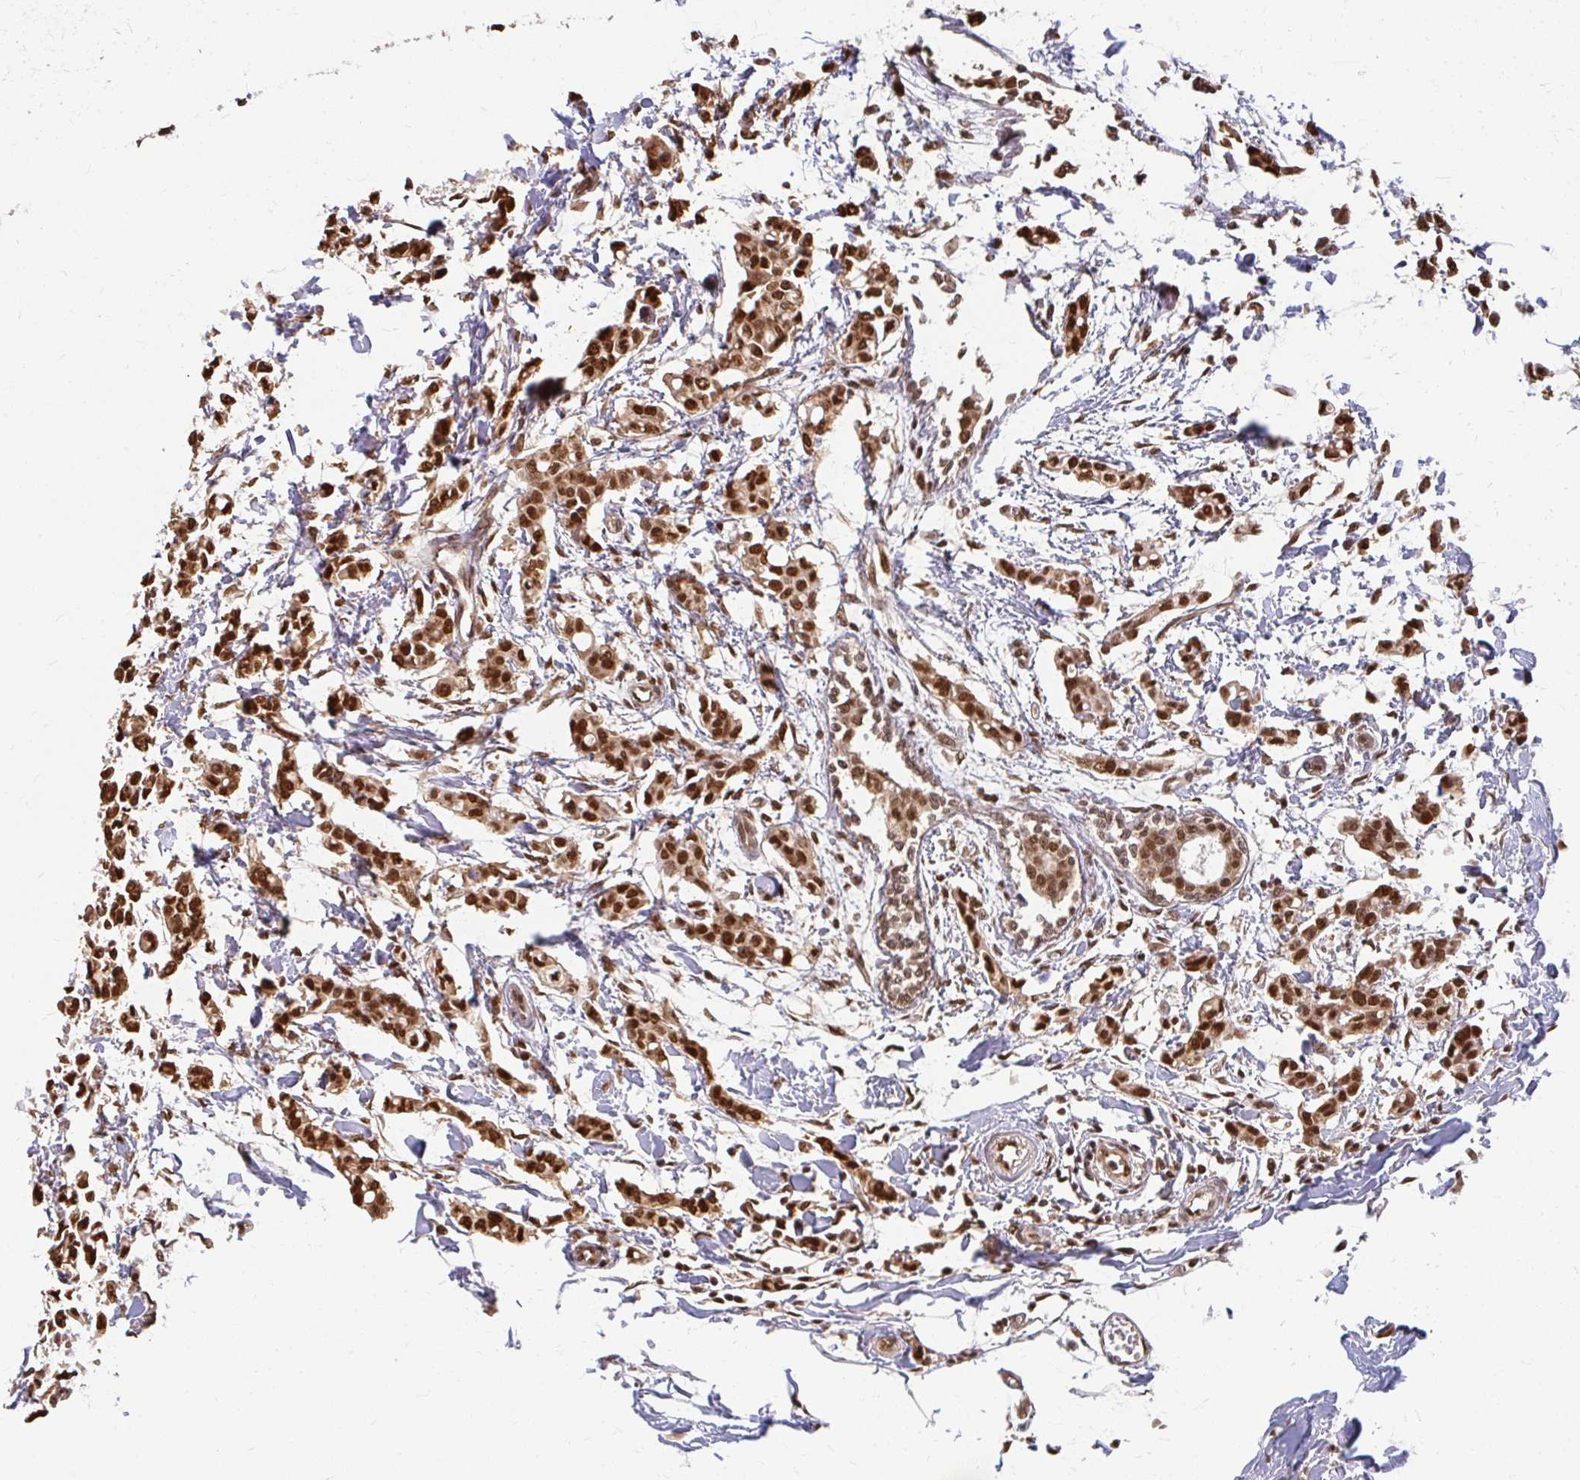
{"staining": {"intensity": "strong", "quantity": ">75%", "location": "nuclear"}, "tissue": "breast cancer", "cell_type": "Tumor cells", "image_type": "cancer", "snomed": [{"axis": "morphology", "description": "Duct carcinoma"}, {"axis": "topography", "description": "Breast"}], "caption": "Human breast cancer stained with a protein marker exhibits strong staining in tumor cells.", "gene": "XPO1", "patient": {"sex": "female", "age": 41}}